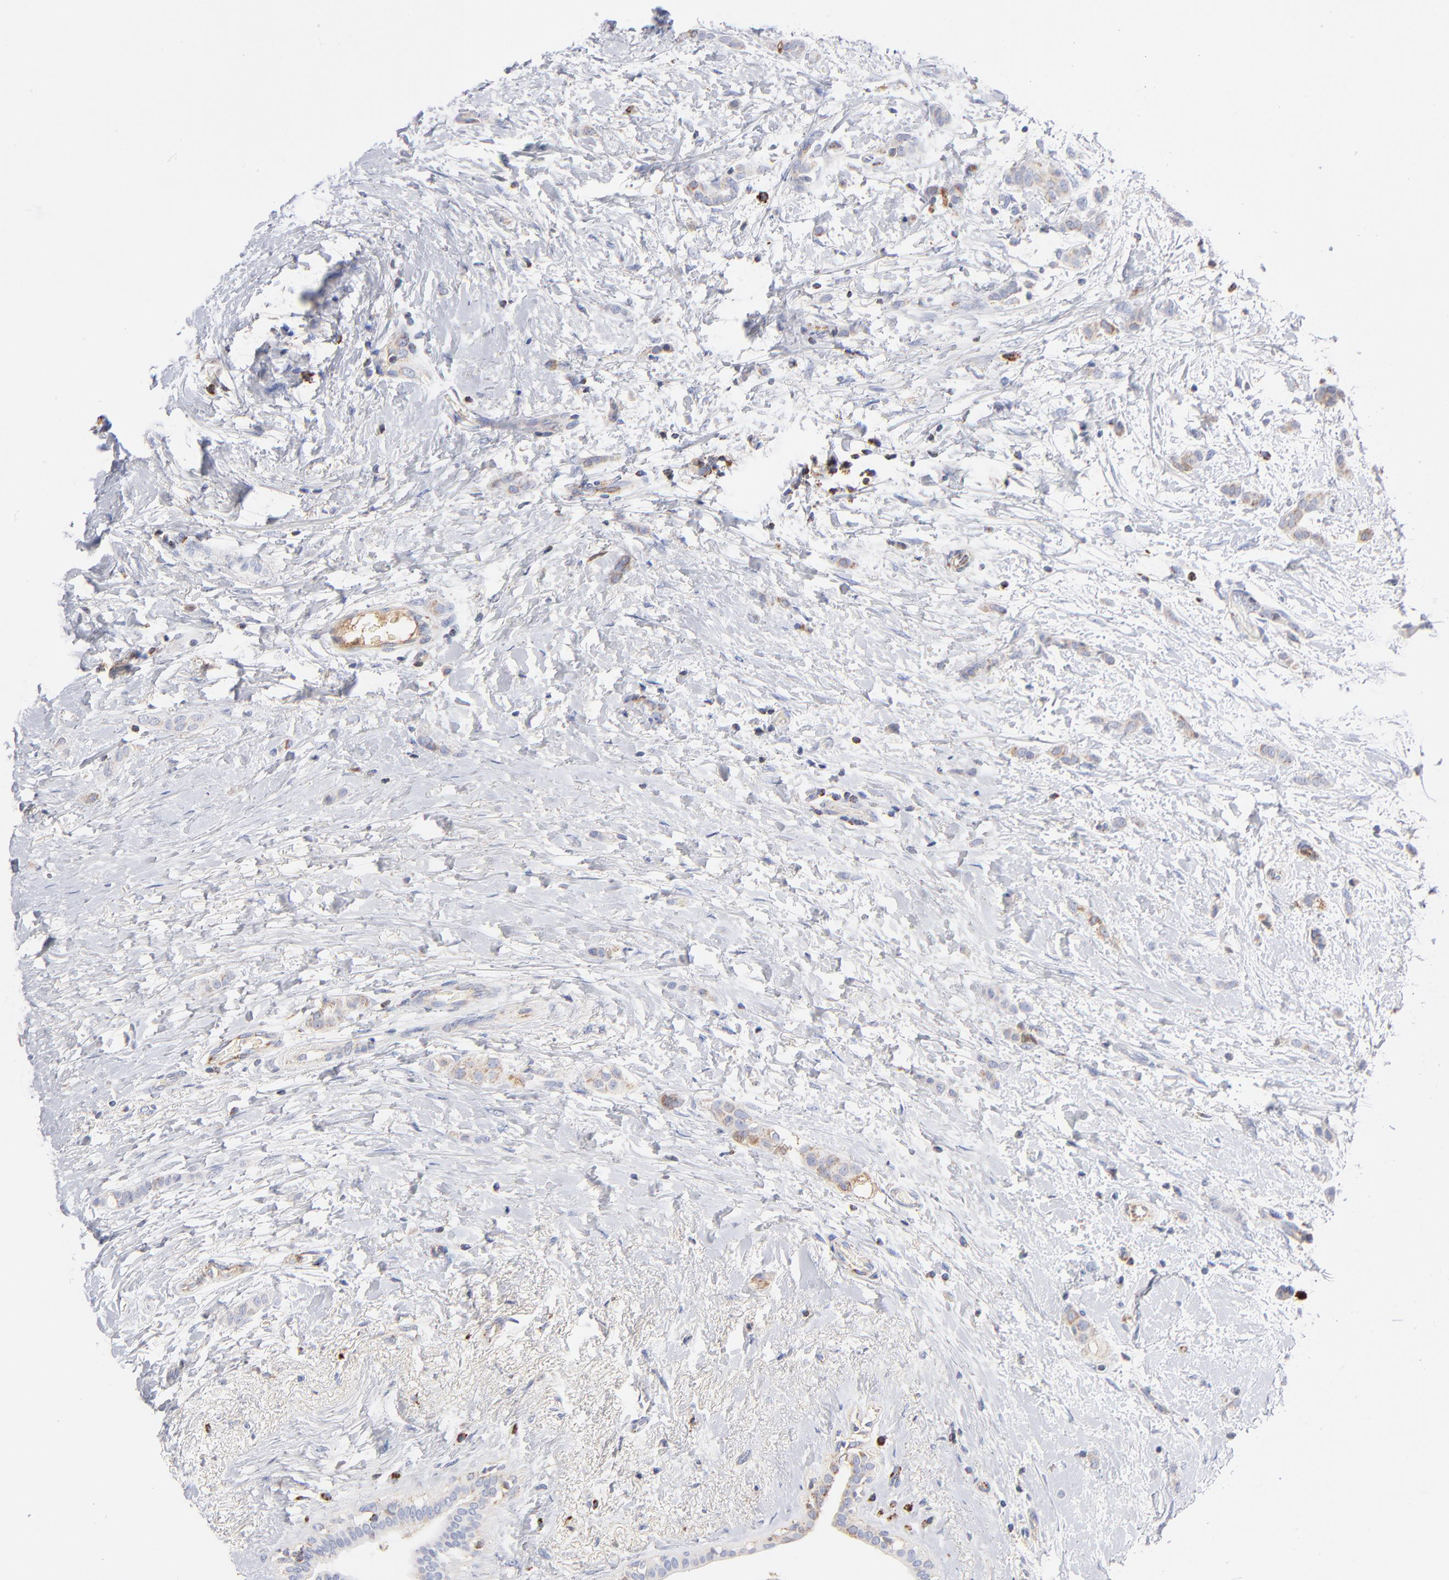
{"staining": {"intensity": "weak", "quantity": ">75%", "location": "cytoplasmic/membranous"}, "tissue": "breast cancer", "cell_type": "Tumor cells", "image_type": "cancer", "snomed": [{"axis": "morphology", "description": "Lobular carcinoma"}, {"axis": "topography", "description": "Breast"}], "caption": "Breast cancer stained for a protein (brown) displays weak cytoplasmic/membranous positive staining in approximately >75% of tumor cells.", "gene": "DLAT", "patient": {"sex": "female", "age": 55}}